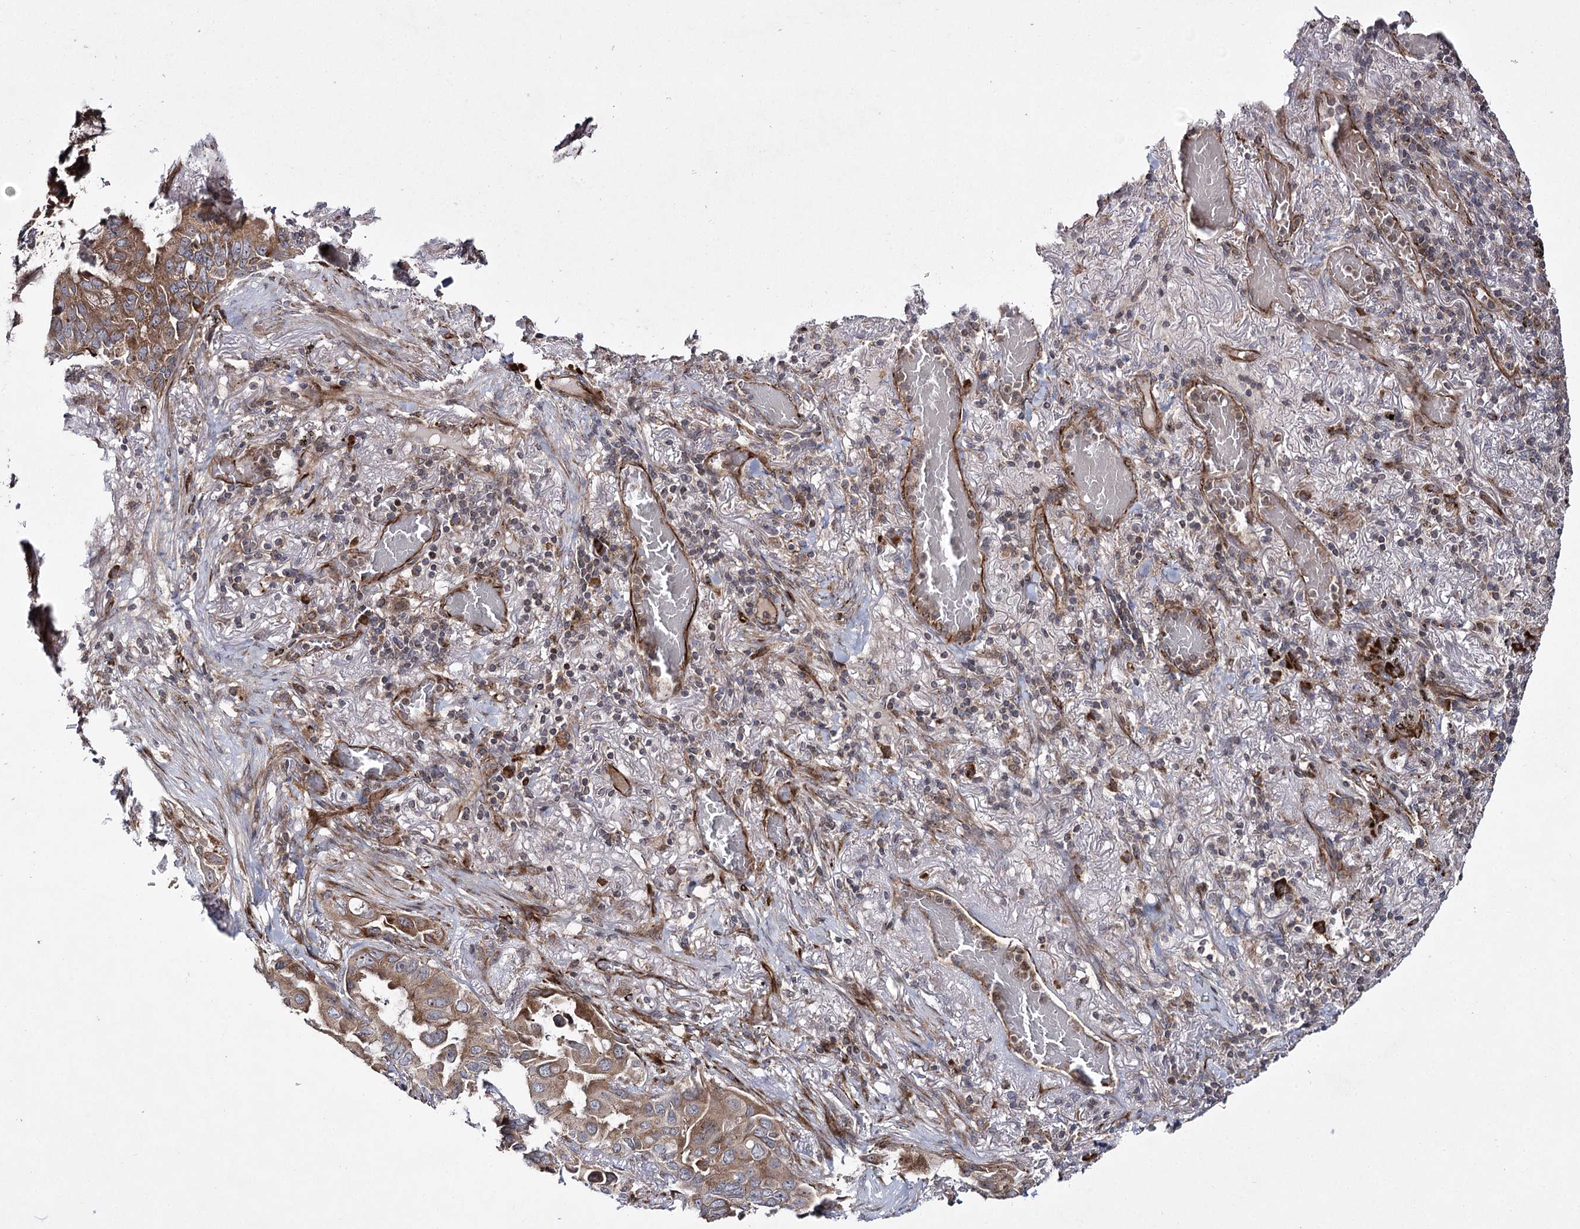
{"staining": {"intensity": "moderate", "quantity": ">75%", "location": "cytoplasmic/membranous"}, "tissue": "lung cancer", "cell_type": "Tumor cells", "image_type": "cancer", "snomed": [{"axis": "morphology", "description": "Adenocarcinoma, NOS"}, {"axis": "topography", "description": "Lung"}], "caption": "DAB immunohistochemical staining of human lung cancer exhibits moderate cytoplasmic/membranous protein staining in approximately >75% of tumor cells.", "gene": "HECTD2", "patient": {"sex": "male", "age": 64}}